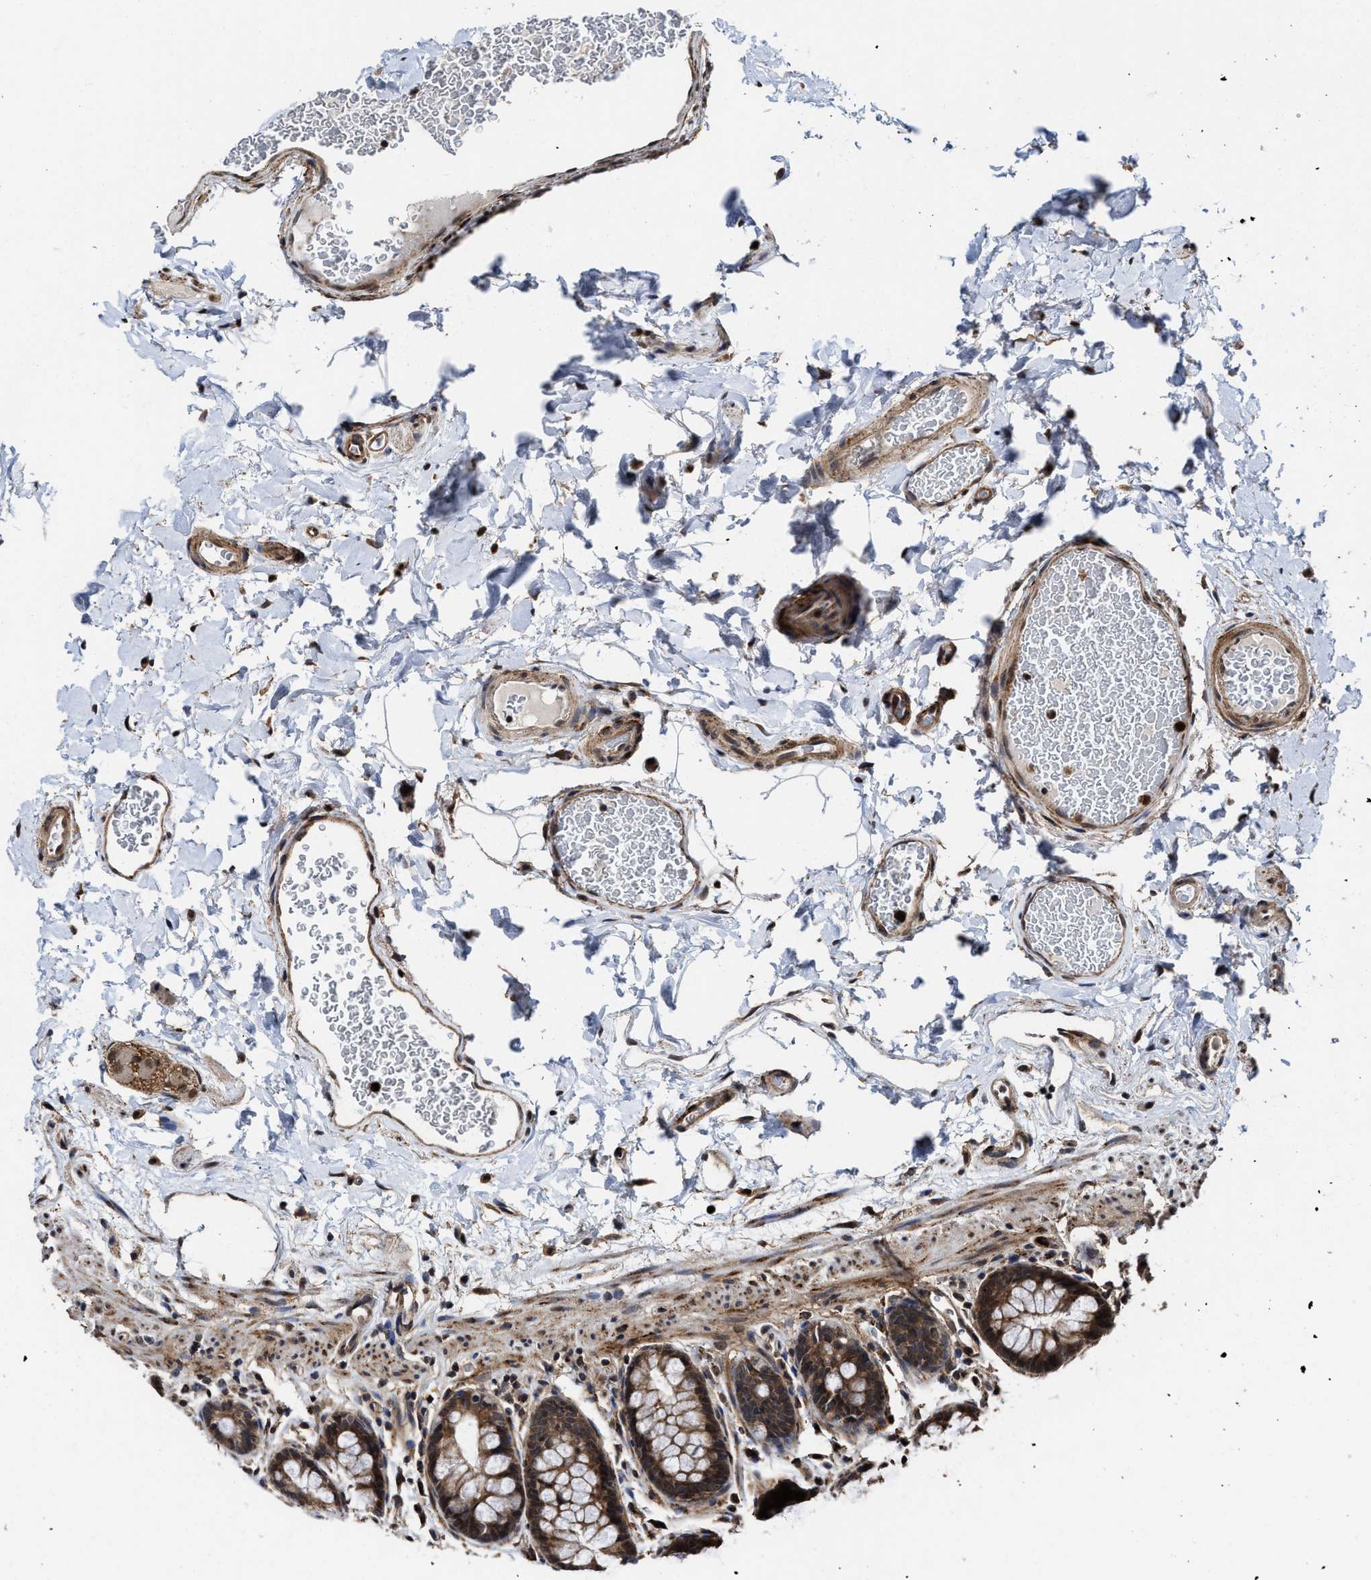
{"staining": {"intensity": "moderate", "quantity": ">75%", "location": "cytoplasmic/membranous"}, "tissue": "colon", "cell_type": "Endothelial cells", "image_type": "normal", "snomed": [{"axis": "morphology", "description": "Normal tissue, NOS"}, {"axis": "topography", "description": "Colon"}], "caption": "This image shows unremarkable colon stained with immunohistochemistry to label a protein in brown. The cytoplasmic/membranous of endothelial cells show moderate positivity for the protein. Nuclei are counter-stained blue.", "gene": "SEPTIN2", "patient": {"sex": "female", "age": 80}}